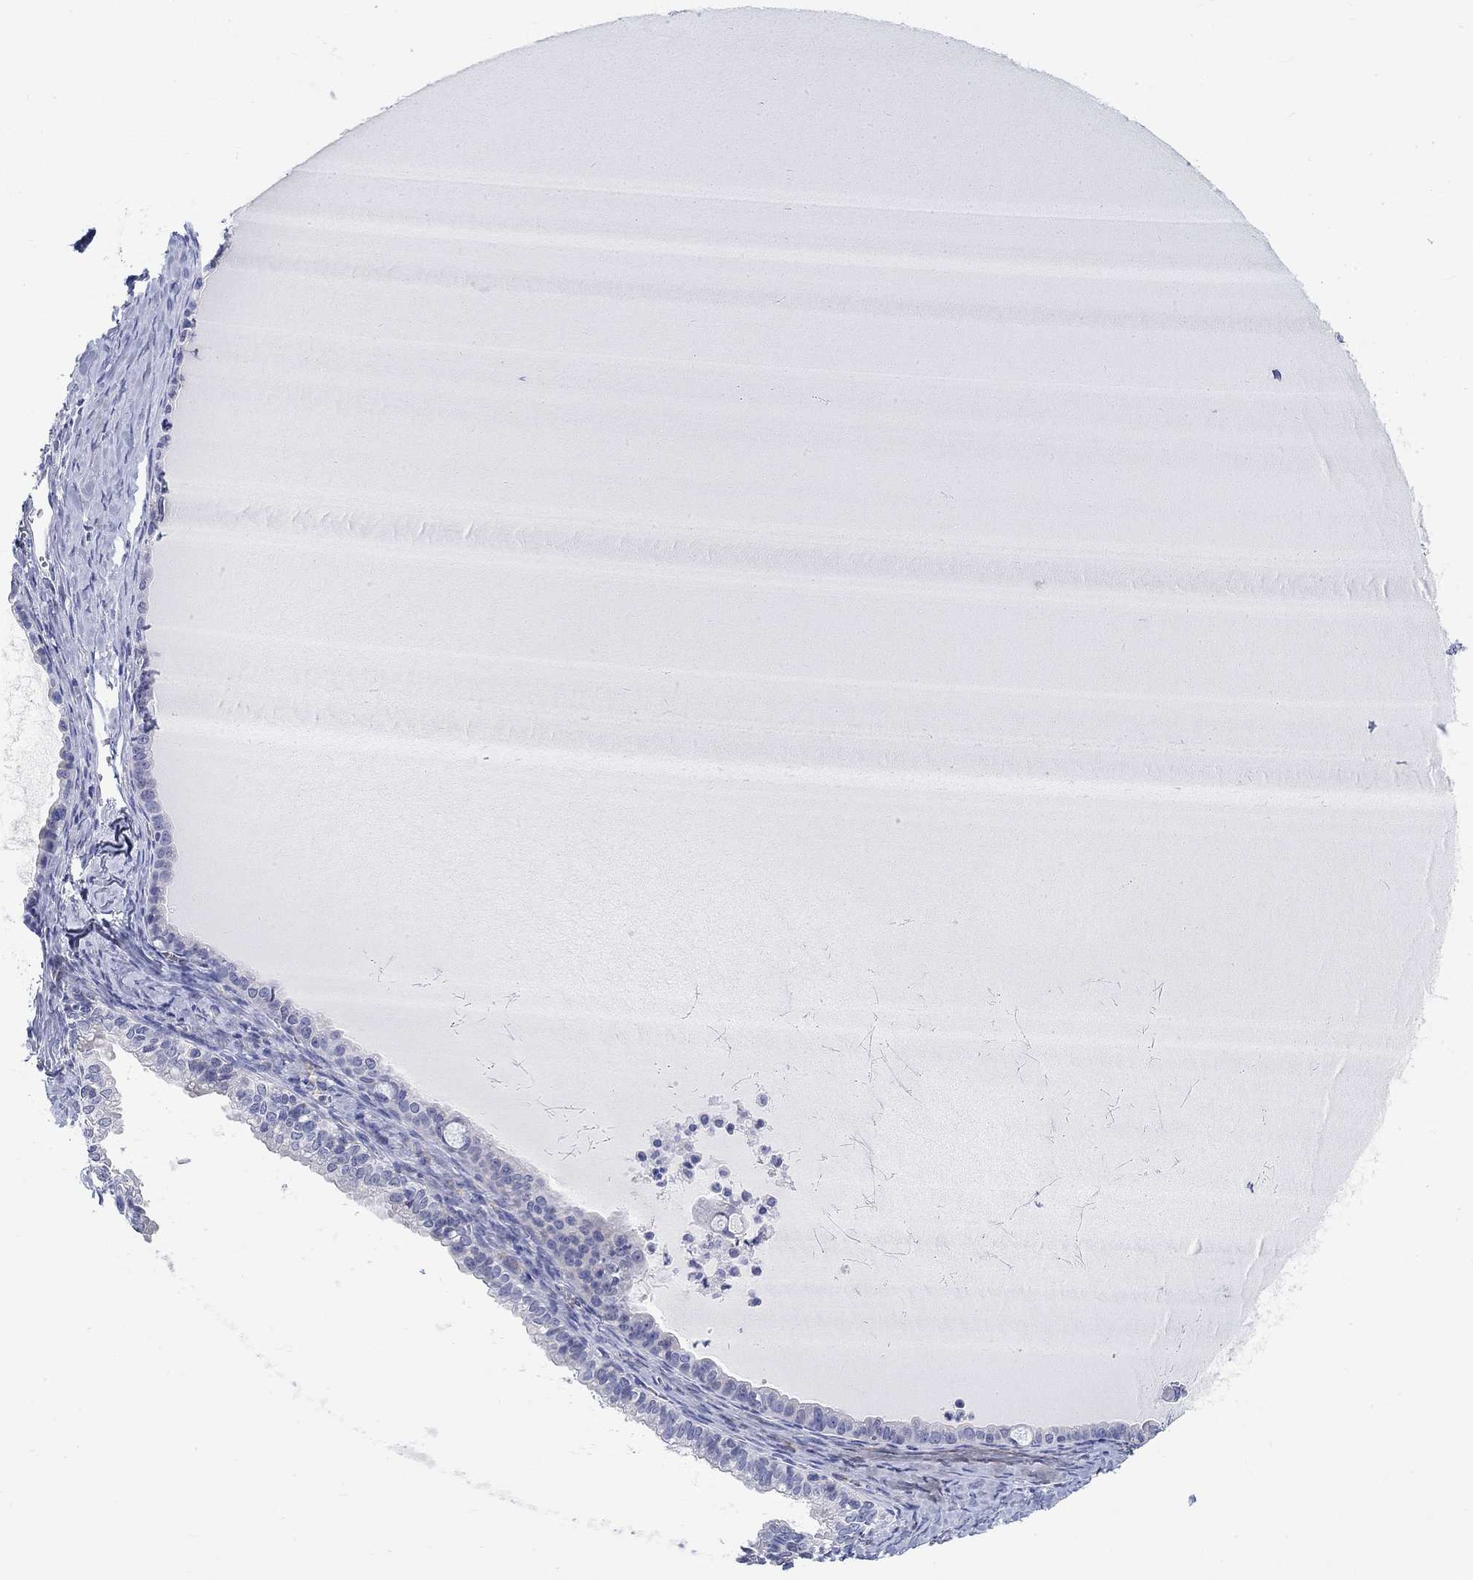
{"staining": {"intensity": "negative", "quantity": "none", "location": "none"}, "tissue": "ovarian cancer", "cell_type": "Tumor cells", "image_type": "cancer", "snomed": [{"axis": "morphology", "description": "Cystadenocarcinoma, mucinous, NOS"}, {"axis": "topography", "description": "Ovary"}], "caption": "IHC image of neoplastic tissue: human mucinous cystadenocarcinoma (ovarian) stained with DAB demonstrates no significant protein expression in tumor cells.", "gene": "GRIA3", "patient": {"sex": "female", "age": 63}}